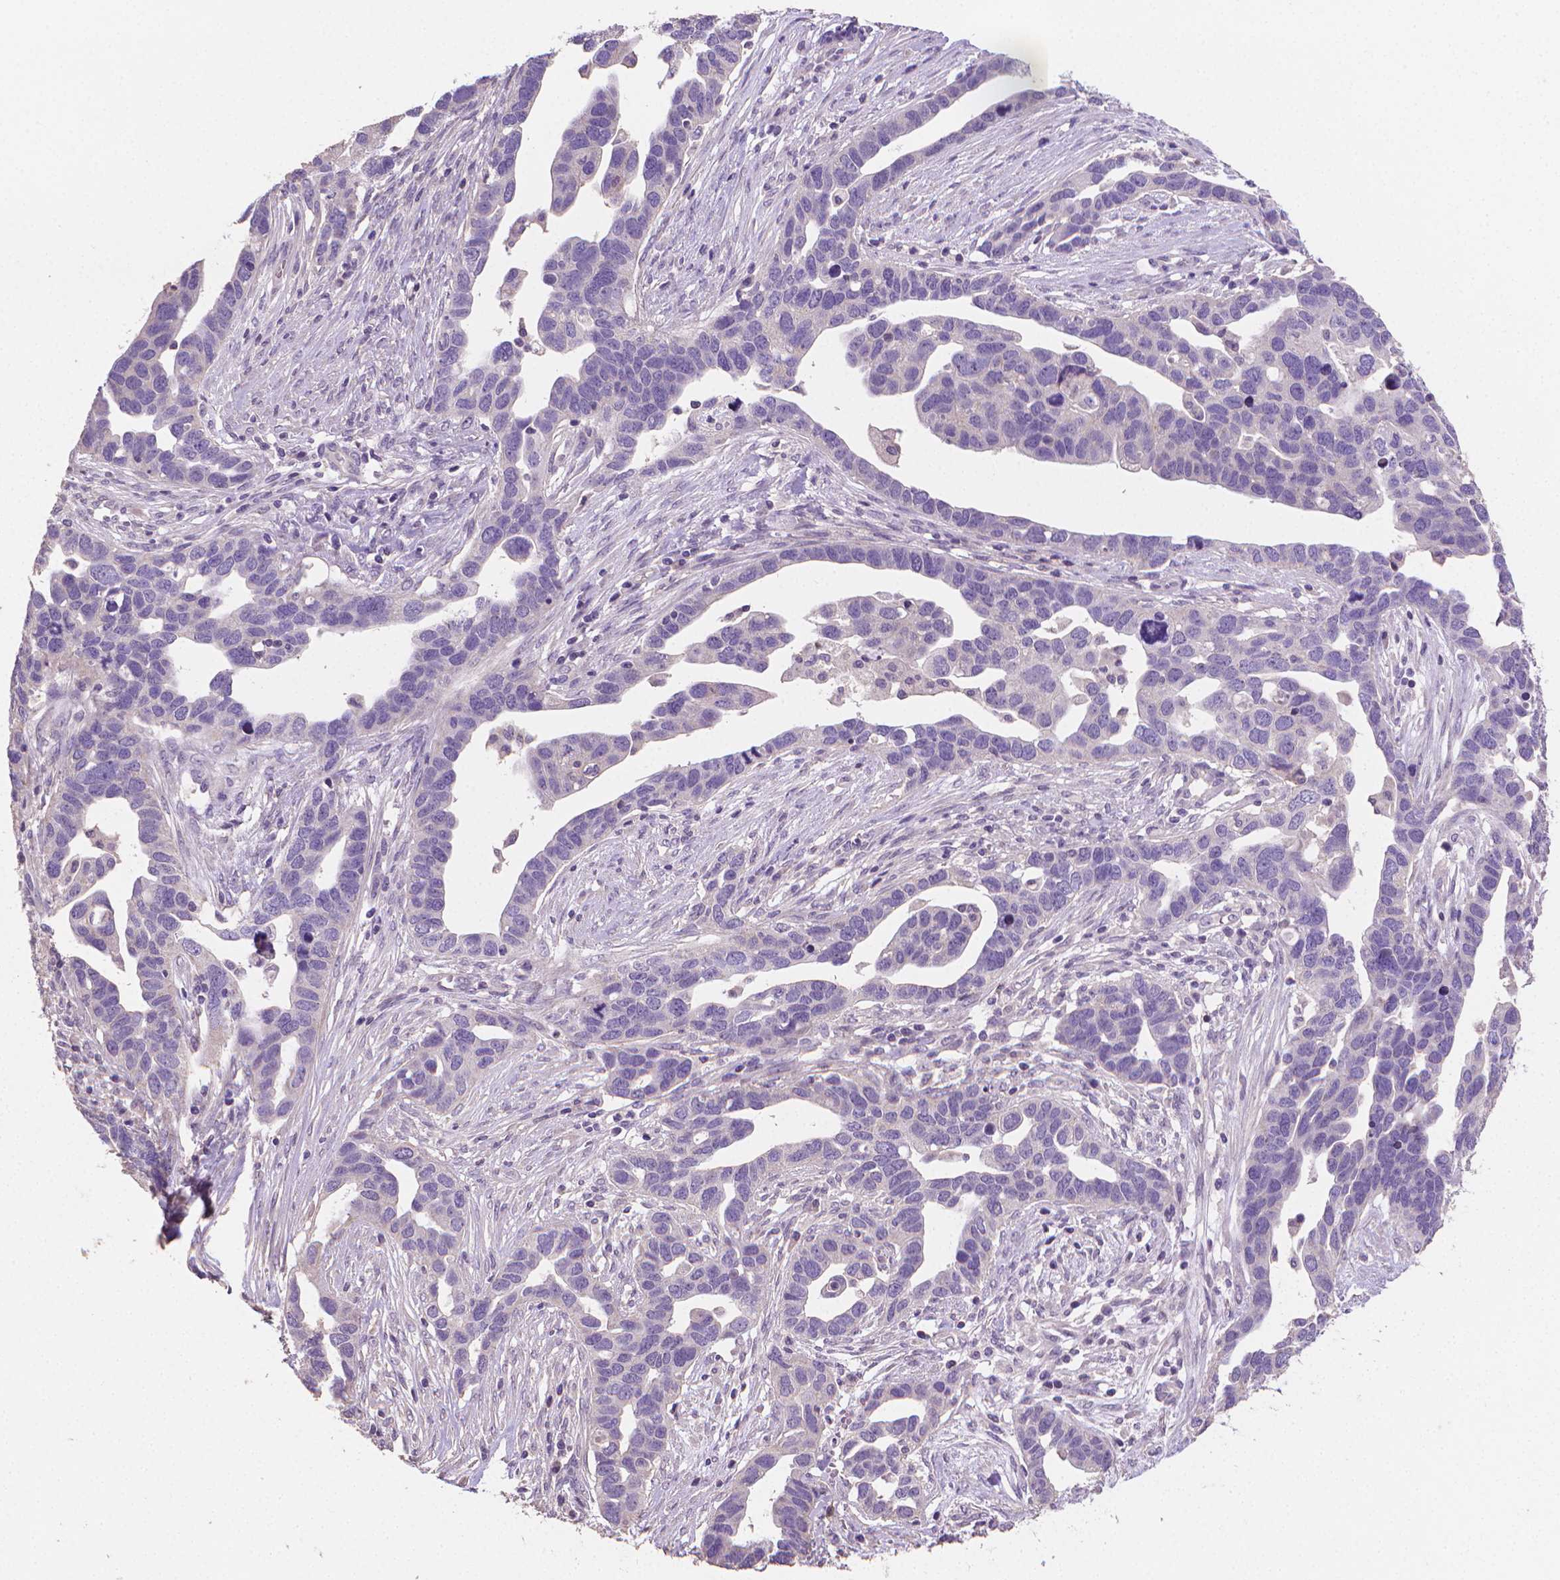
{"staining": {"intensity": "negative", "quantity": "none", "location": "none"}, "tissue": "ovarian cancer", "cell_type": "Tumor cells", "image_type": "cancer", "snomed": [{"axis": "morphology", "description": "Cystadenocarcinoma, serous, NOS"}, {"axis": "topography", "description": "Ovary"}], "caption": "Serous cystadenocarcinoma (ovarian) stained for a protein using immunohistochemistry (IHC) shows no expression tumor cells.", "gene": "CATIP", "patient": {"sex": "female", "age": 54}}